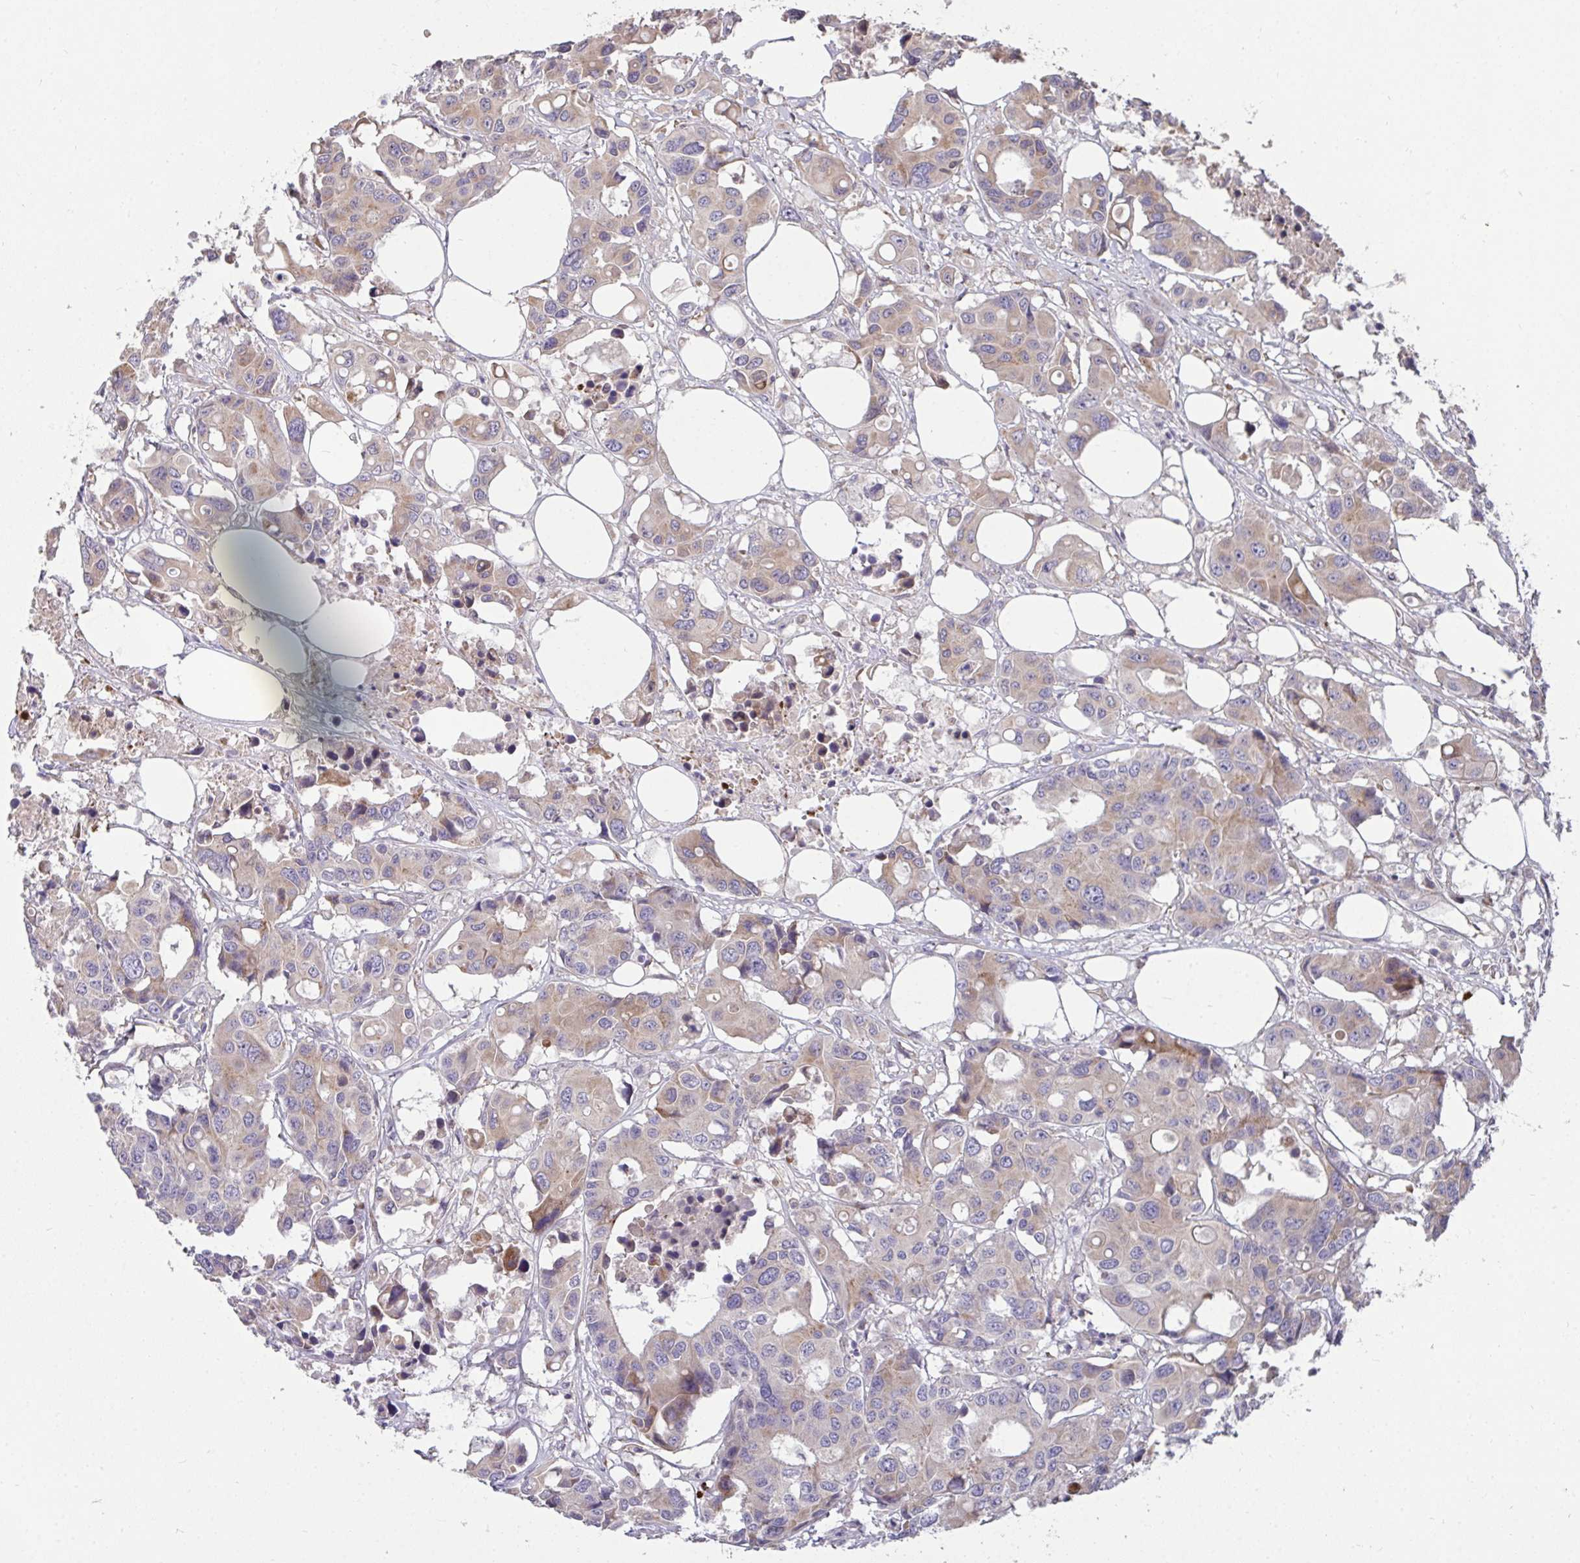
{"staining": {"intensity": "weak", "quantity": ">75%", "location": "cytoplasmic/membranous"}, "tissue": "colorectal cancer", "cell_type": "Tumor cells", "image_type": "cancer", "snomed": [{"axis": "morphology", "description": "Adenocarcinoma, NOS"}, {"axis": "topography", "description": "Colon"}], "caption": "Tumor cells display low levels of weak cytoplasmic/membranous expression in about >75% of cells in human colorectal cancer.", "gene": "SH2D1B", "patient": {"sex": "male", "age": 77}}